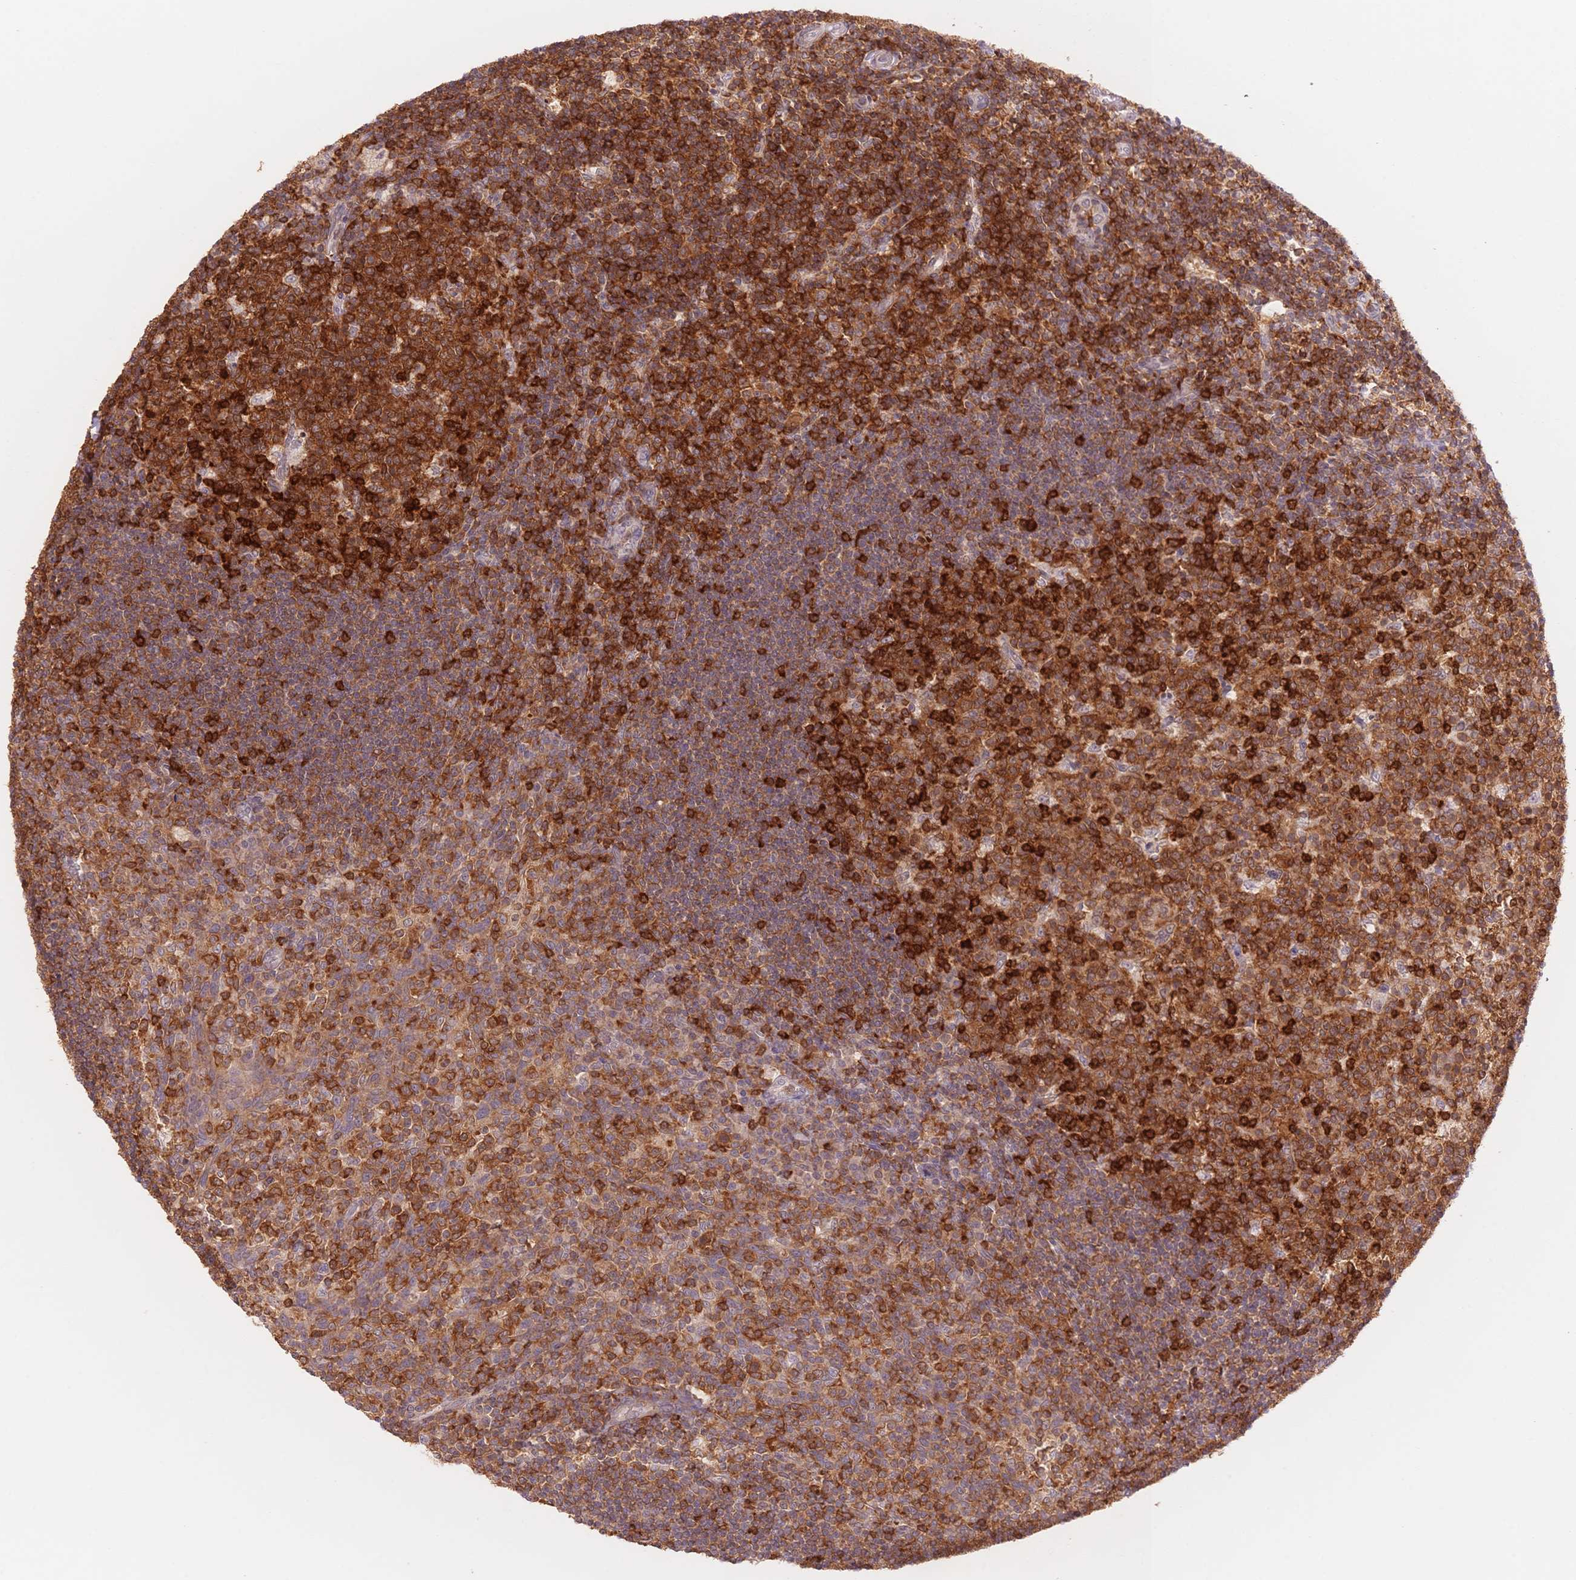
{"staining": {"intensity": "strong", "quantity": ">75%", "location": "cytoplasmic/membranous"}, "tissue": "tonsil", "cell_type": "Germinal center cells", "image_type": "normal", "snomed": [{"axis": "morphology", "description": "Normal tissue, NOS"}, {"axis": "topography", "description": "Tonsil"}], "caption": "This is a micrograph of immunohistochemistry staining of normal tonsil, which shows strong staining in the cytoplasmic/membranous of germinal center cells.", "gene": "STK39", "patient": {"sex": "female", "age": 10}}